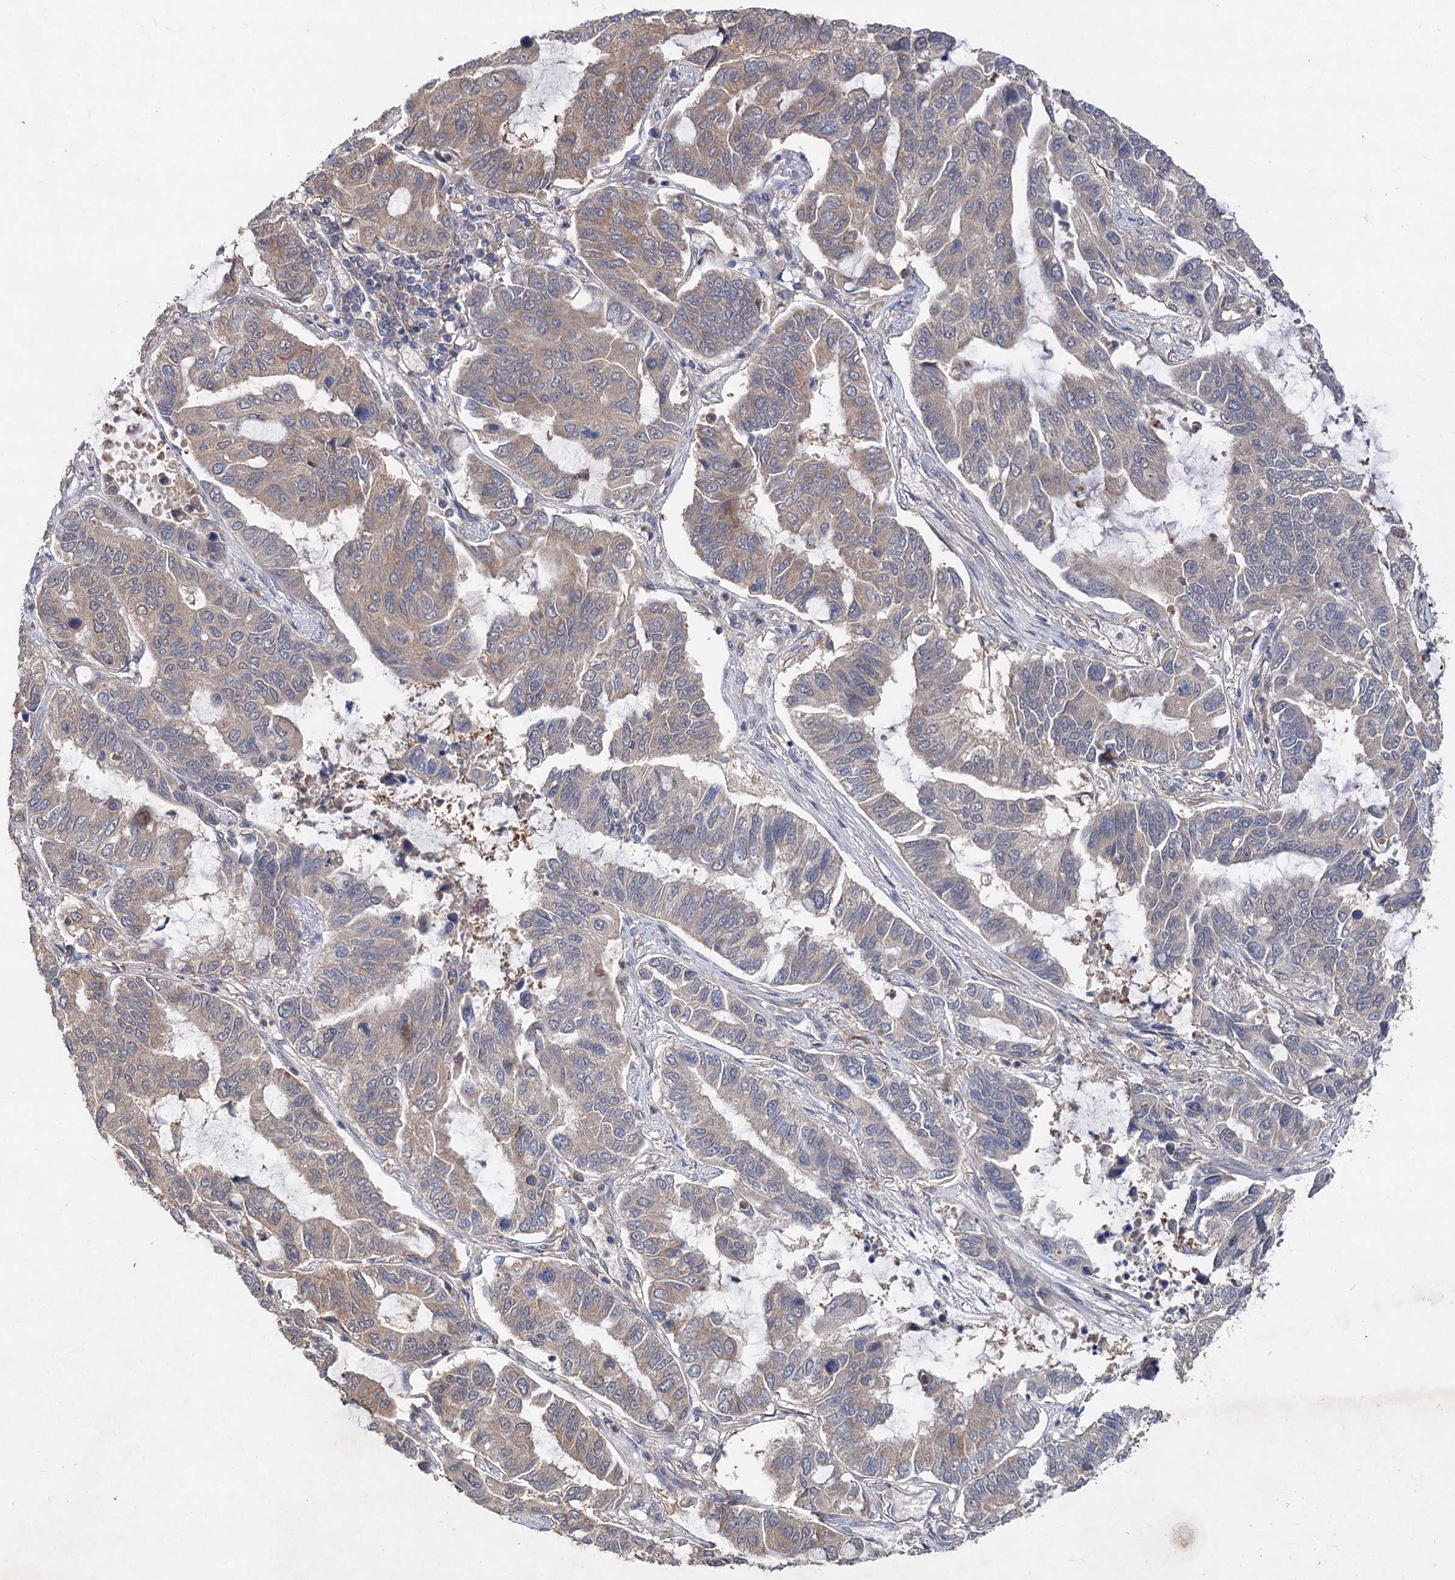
{"staining": {"intensity": "weak", "quantity": "25%-75%", "location": "cytoplasmic/membranous"}, "tissue": "lung cancer", "cell_type": "Tumor cells", "image_type": "cancer", "snomed": [{"axis": "morphology", "description": "Adenocarcinoma, NOS"}, {"axis": "topography", "description": "Lung"}], "caption": "High-power microscopy captured an immunohistochemistry (IHC) micrograph of lung adenocarcinoma, revealing weak cytoplasmic/membranous expression in about 25%-75% of tumor cells.", "gene": "NUDCD2", "patient": {"sex": "male", "age": 64}}